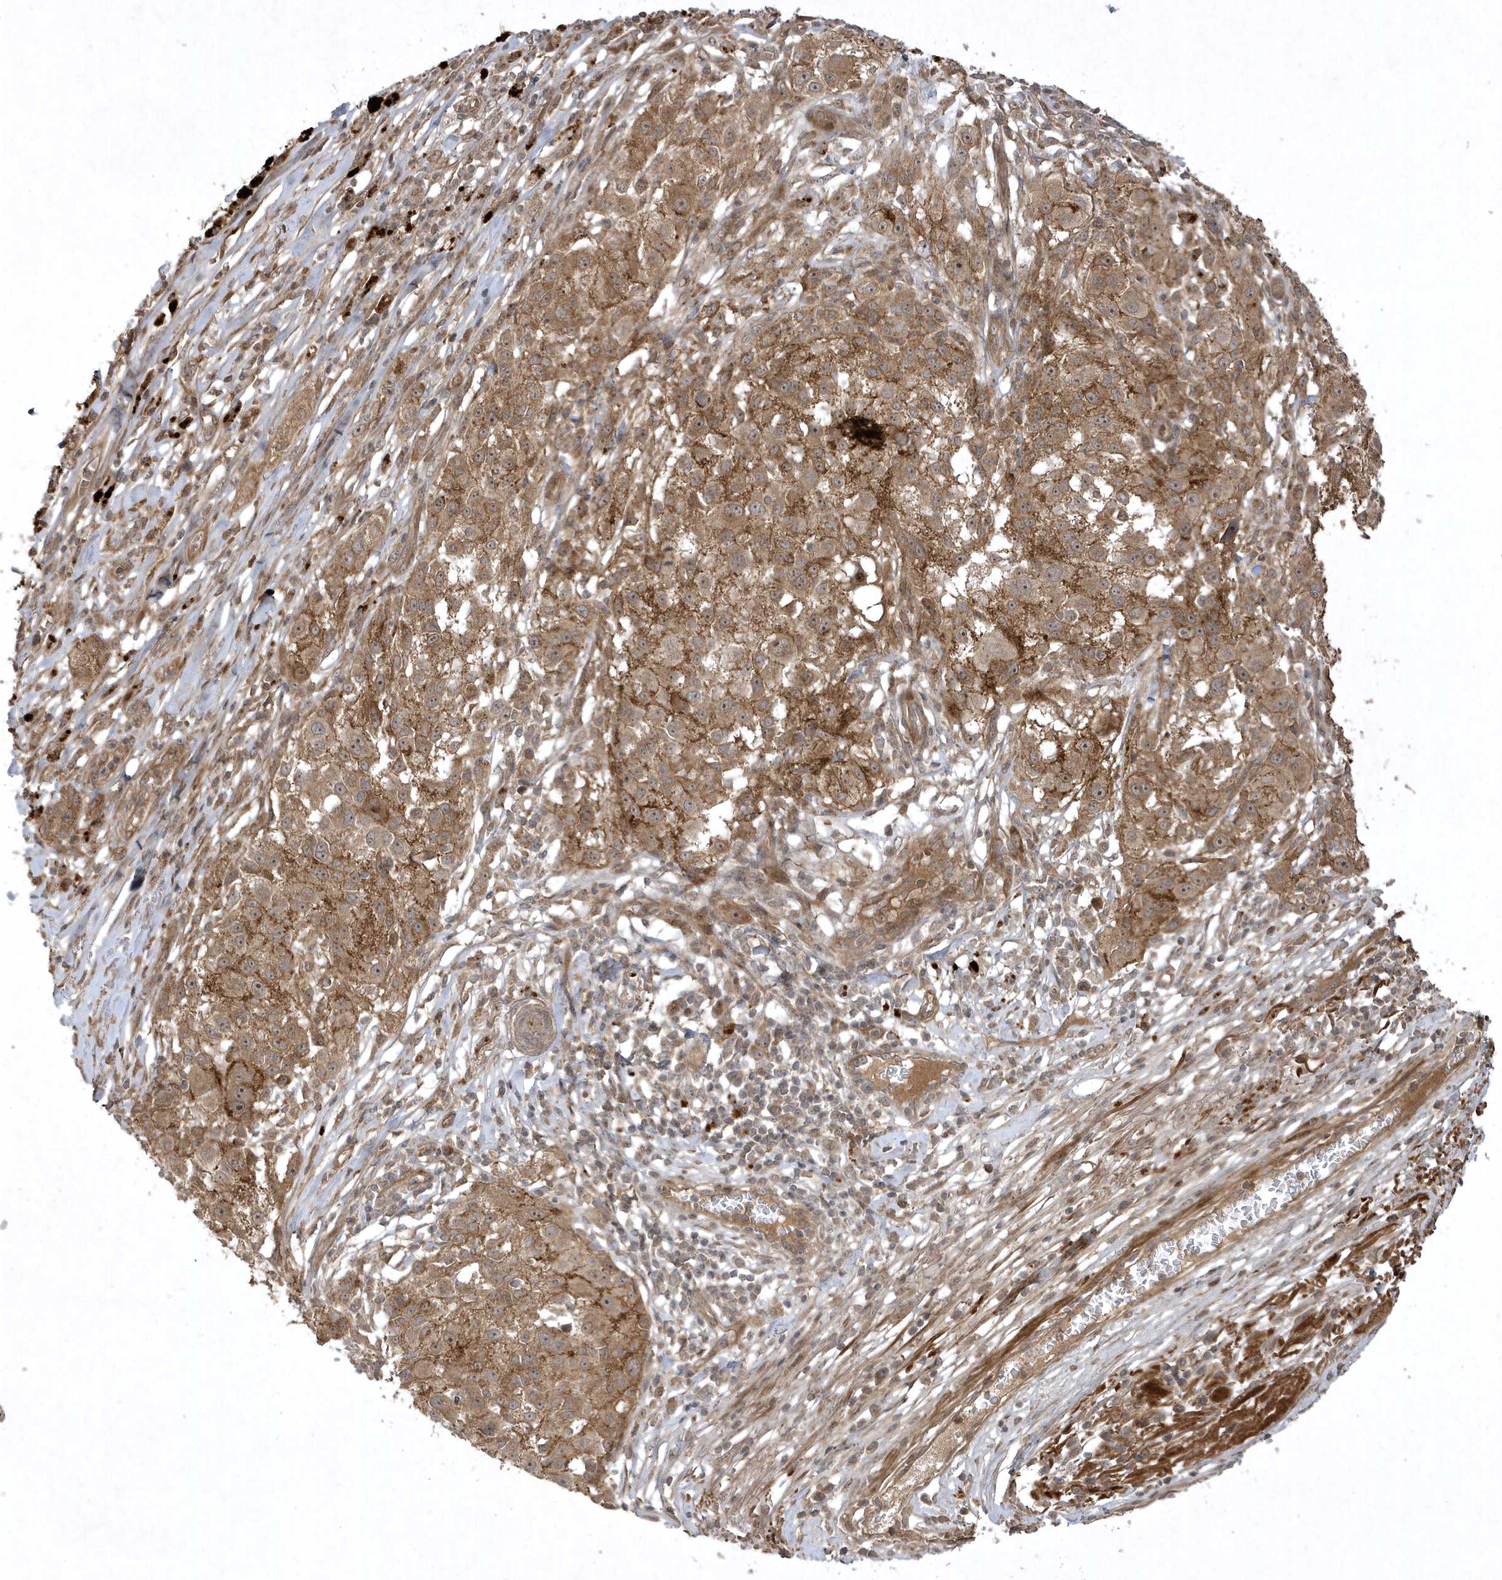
{"staining": {"intensity": "moderate", "quantity": ">75%", "location": "cytoplasmic/membranous,nuclear"}, "tissue": "melanoma", "cell_type": "Tumor cells", "image_type": "cancer", "snomed": [{"axis": "morphology", "description": "Necrosis, NOS"}, {"axis": "morphology", "description": "Malignant melanoma, NOS"}, {"axis": "topography", "description": "Skin"}], "caption": "Protein staining of melanoma tissue exhibits moderate cytoplasmic/membranous and nuclear staining in approximately >75% of tumor cells. (Stains: DAB (3,3'-diaminobenzidine) in brown, nuclei in blue, Microscopy: brightfield microscopy at high magnification).", "gene": "FAM83C", "patient": {"sex": "female", "age": 87}}